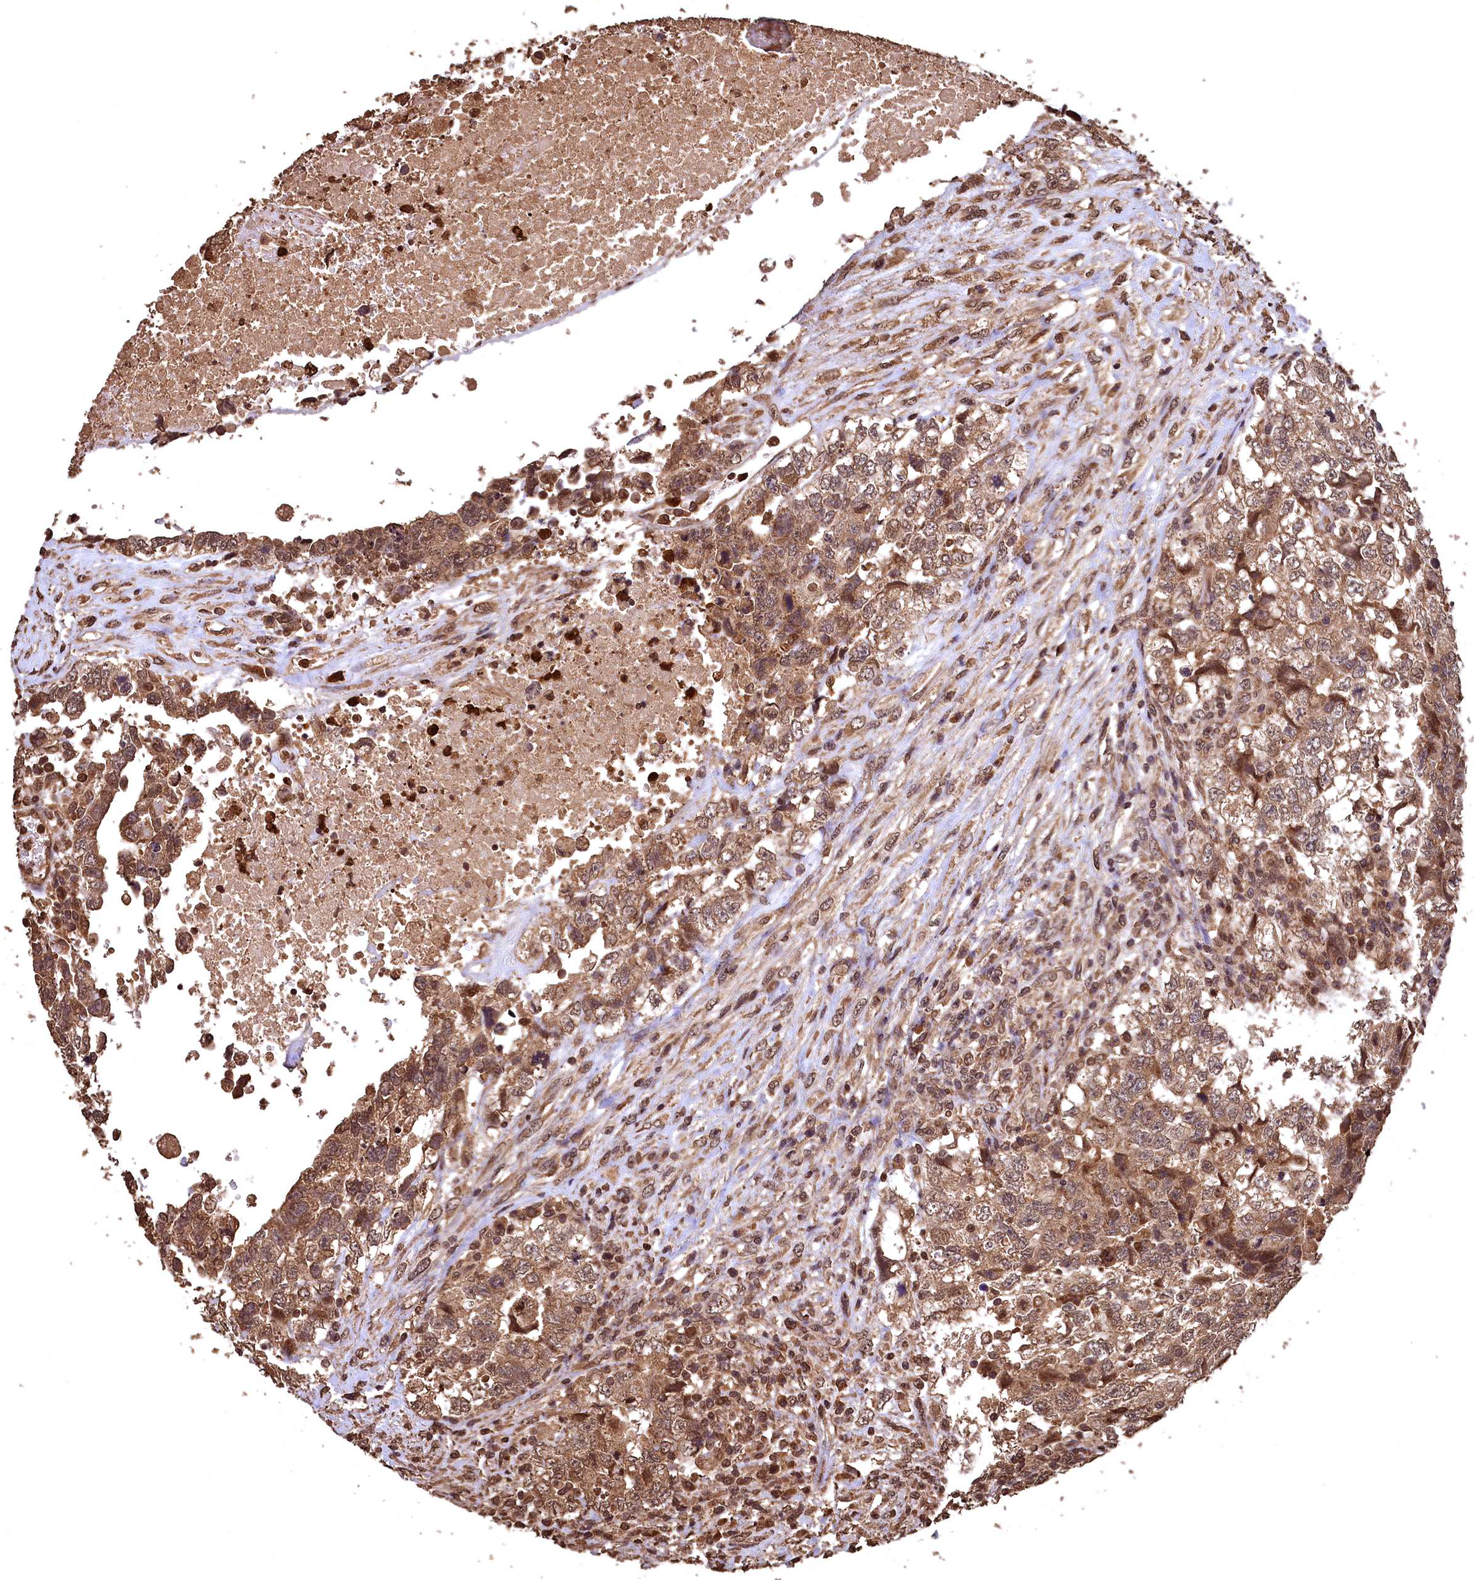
{"staining": {"intensity": "moderate", "quantity": ">75%", "location": "cytoplasmic/membranous,nuclear"}, "tissue": "testis cancer", "cell_type": "Tumor cells", "image_type": "cancer", "snomed": [{"axis": "morphology", "description": "Carcinoma, Embryonal, NOS"}, {"axis": "topography", "description": "Testis"}], "caption": "Immunohistochemical staining of testis cancer demonstrates medium levels of moderate cytoplasmic/membranous and nuclear positivity in approximately >75% of tumor cells.", "gene": "CEP57L1", "patient": {"sex": "male", "age": 37}}